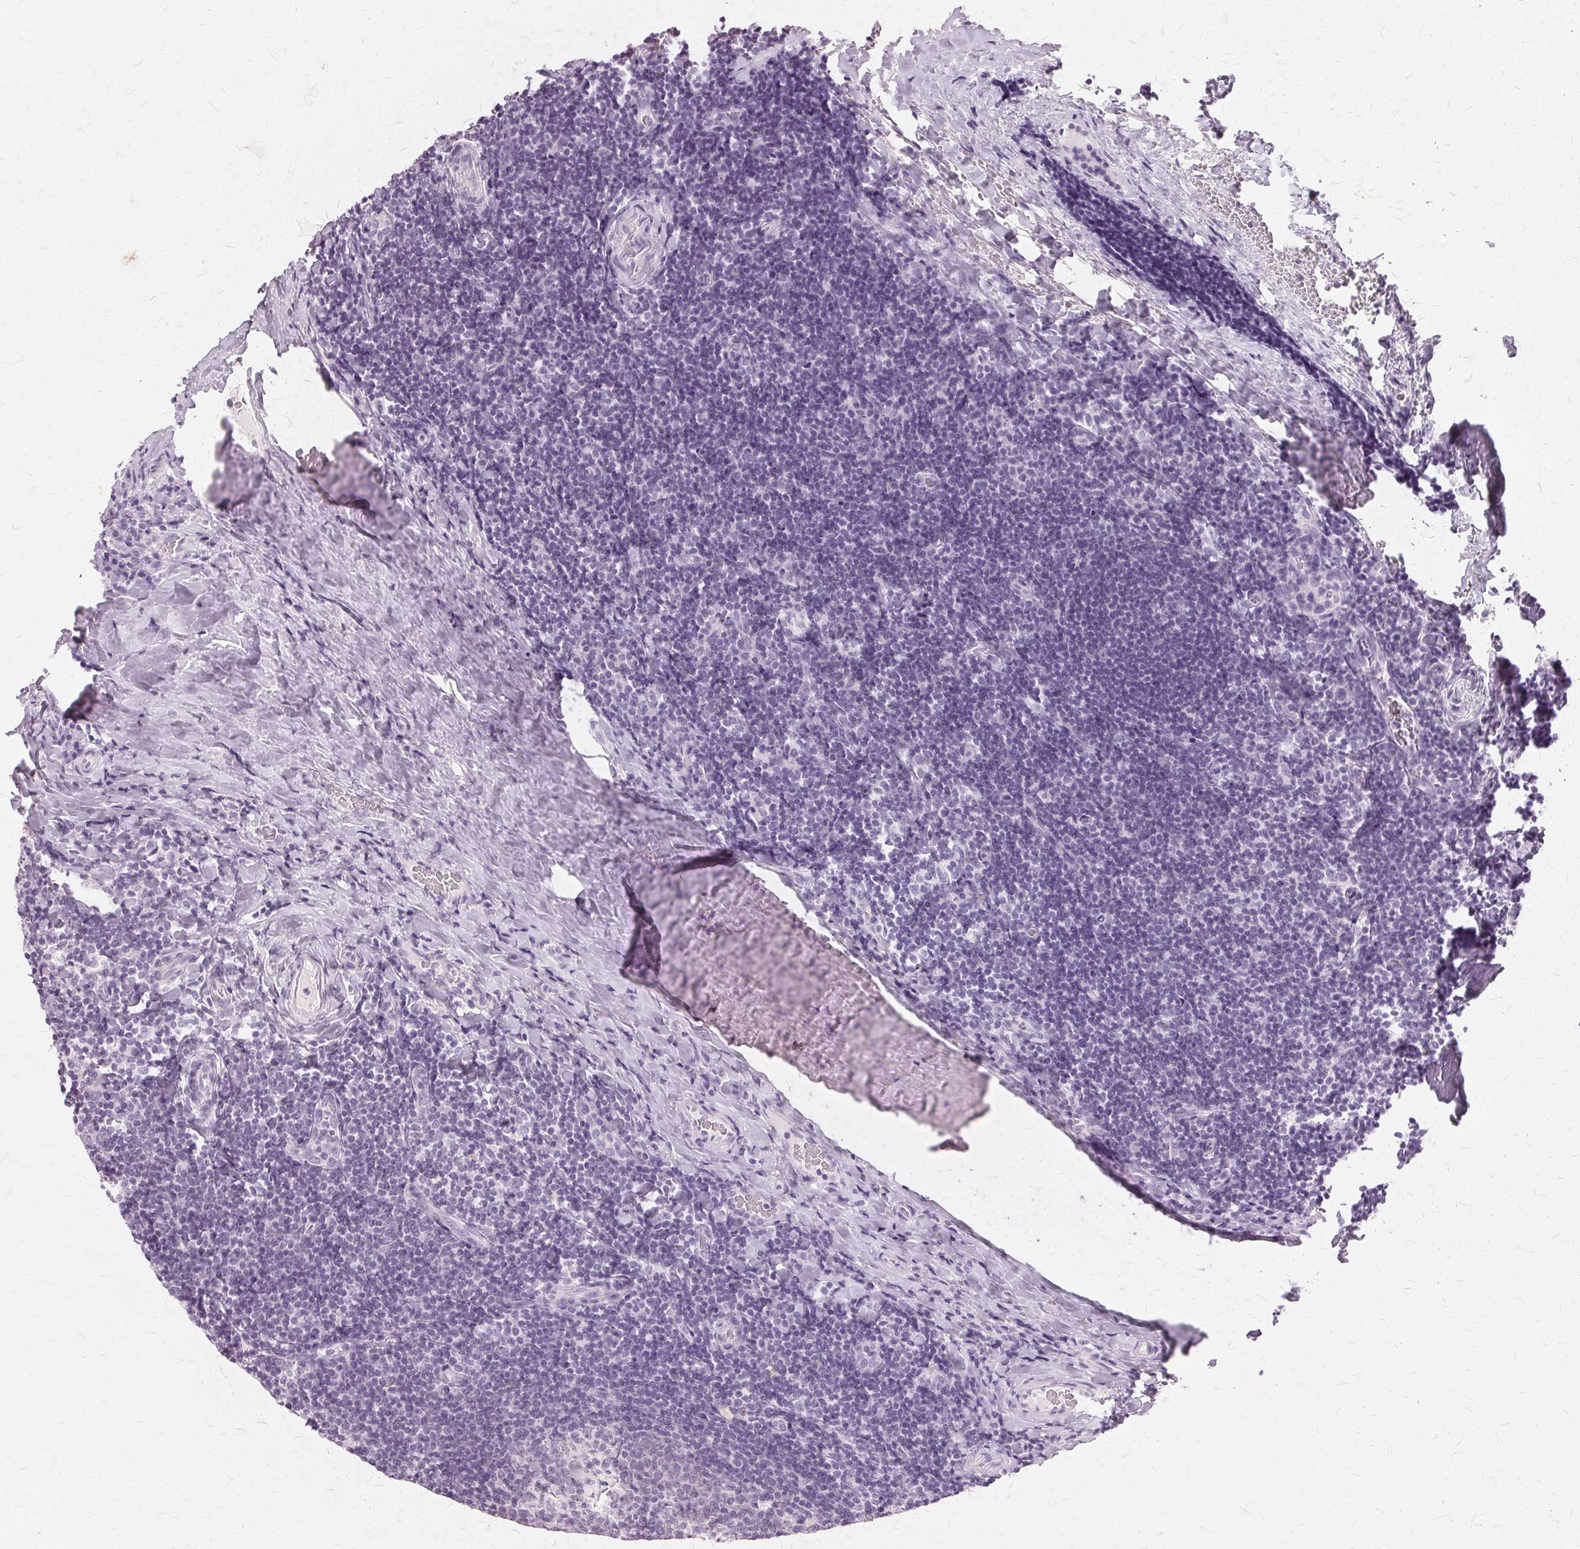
{"staining": {"intensity": "negative", "quantity": "none", "location": "none"}, "tissue": "tonsil", "cell_type": "Germinal center cells", "image_type": "normal", "snomed": [{"axis": "morphology", "description": "Normal tissue, NOS"}, {"axis": "topography", "description": "Tonsil"}], "caption": "This is an immunohistochemistry photomicrograph of normal tonsil. There is no expression in germinal center cells.", "gene": "SLC45A3", "patient": {"sex": "male", "age": 17}}